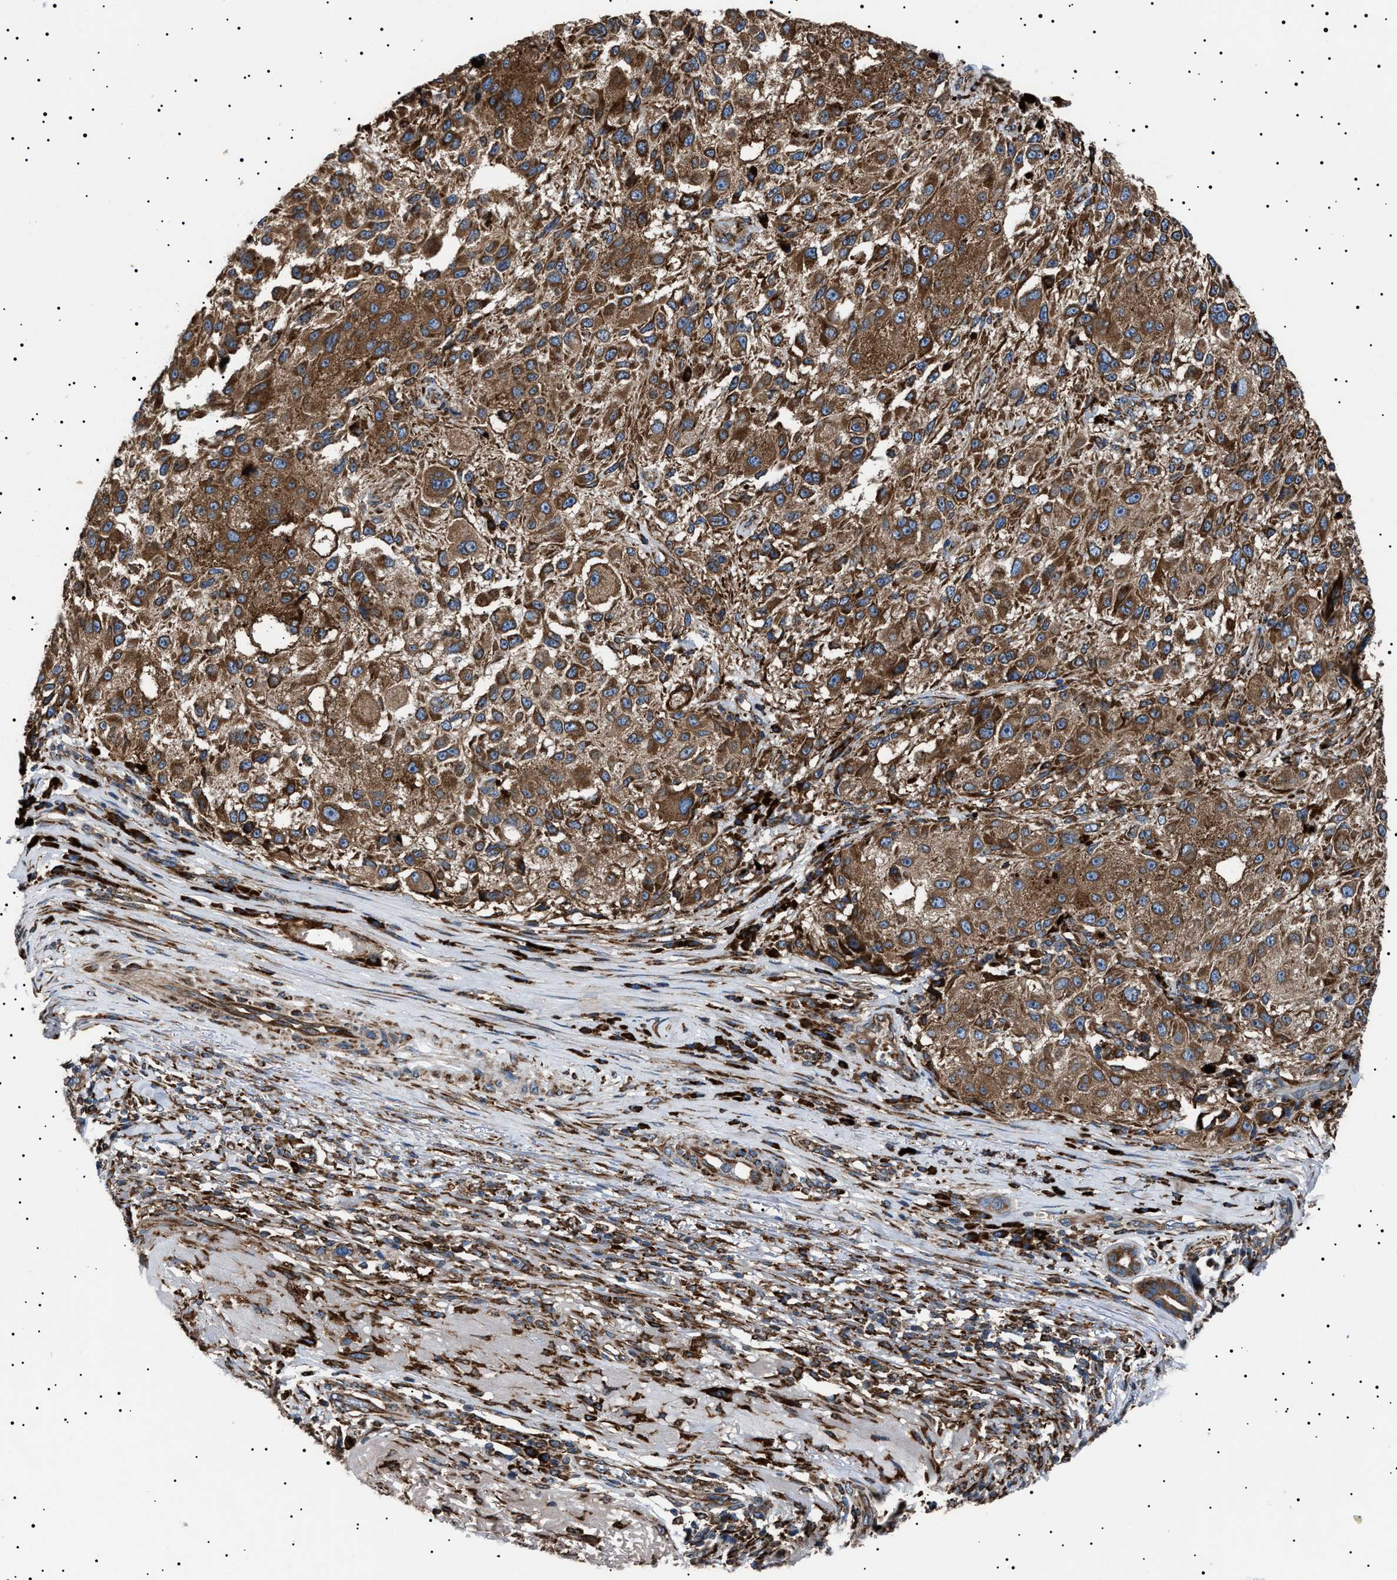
{"staining": {"intensity": "moderate", "quantity": ">75%", "location": "cytoplasmic/membranous"}, "tissue": "melanoma", "cell_type": "Tumor cells", "image_type": "cancer", "snomed": [{"axis": "morphology", "description": "Necrosis, NOS"}, {"axis": "morphology", "description": "Malignant melanoma, NOS"}, {"axis": "topography", "description": "Skin"}], "caption": "A histopathology image of human melanoma stained for a protein reveals moderate cytoplasmic/membranous brown staining in tumor cells.", "gene": "TOP1MT", "patient": {"sex": "female", "age": 87}}